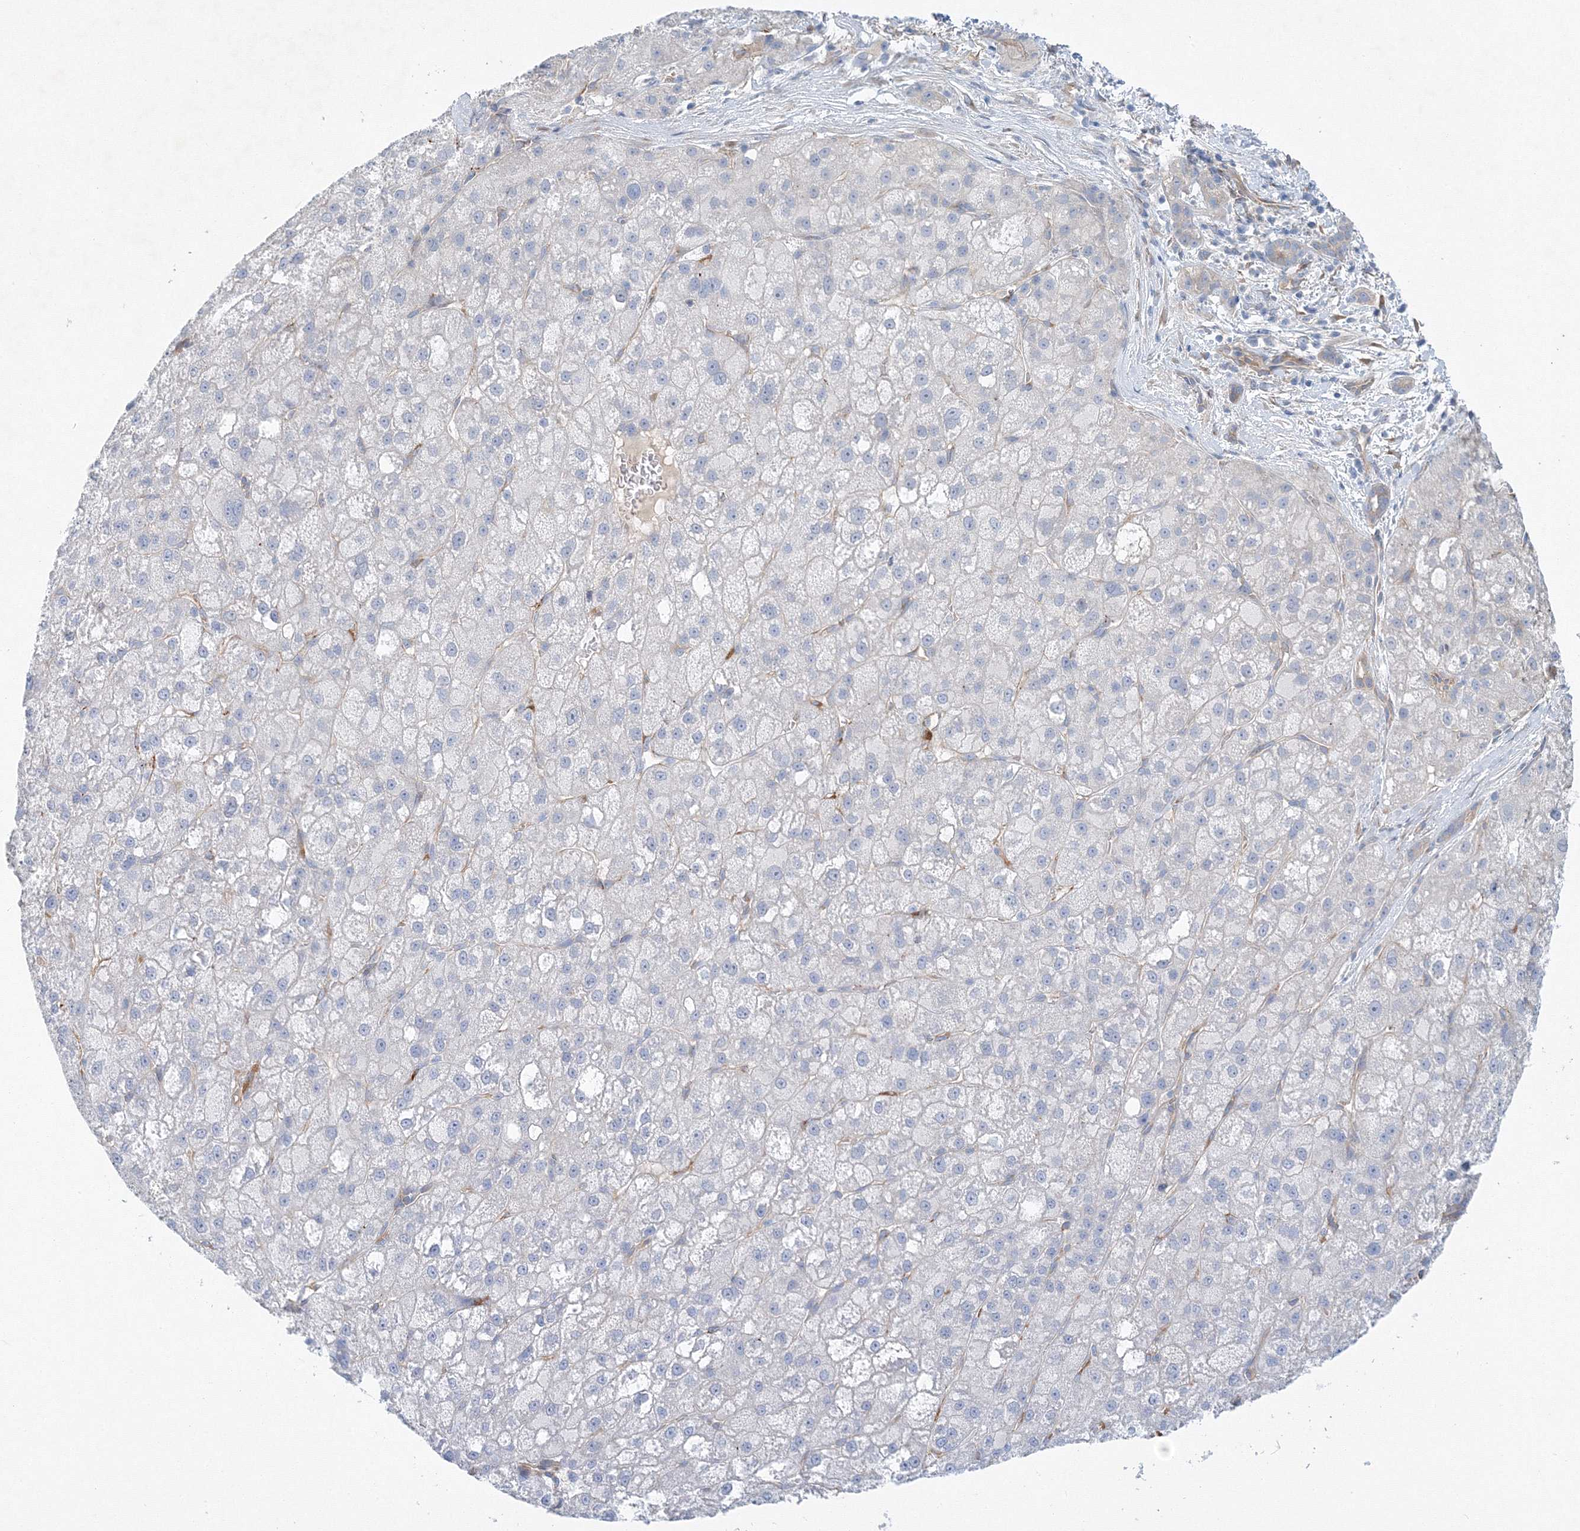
{"staining": {"intensity": "negative", "quantity": "none", "location": "none"}, "tissue": "liver cancer", "cell_type": "Tumor cells", "image_type": "cancer", "snomed": [{"axis": "morphology", "description": "Carcinoma, Hepatocellular, NOS"}, {"axis": "topography", "description": "Liver"}], "caption": "High magnification brightfield microscopy of liver cancer stained with DAB (3,3'-diaminobenzidine) (brown) and counterstained with hematoxylin (blue): tumor cells show no significant expression.", "gene": "TANC1", "patient": {"sex": "male", "age": 57}}